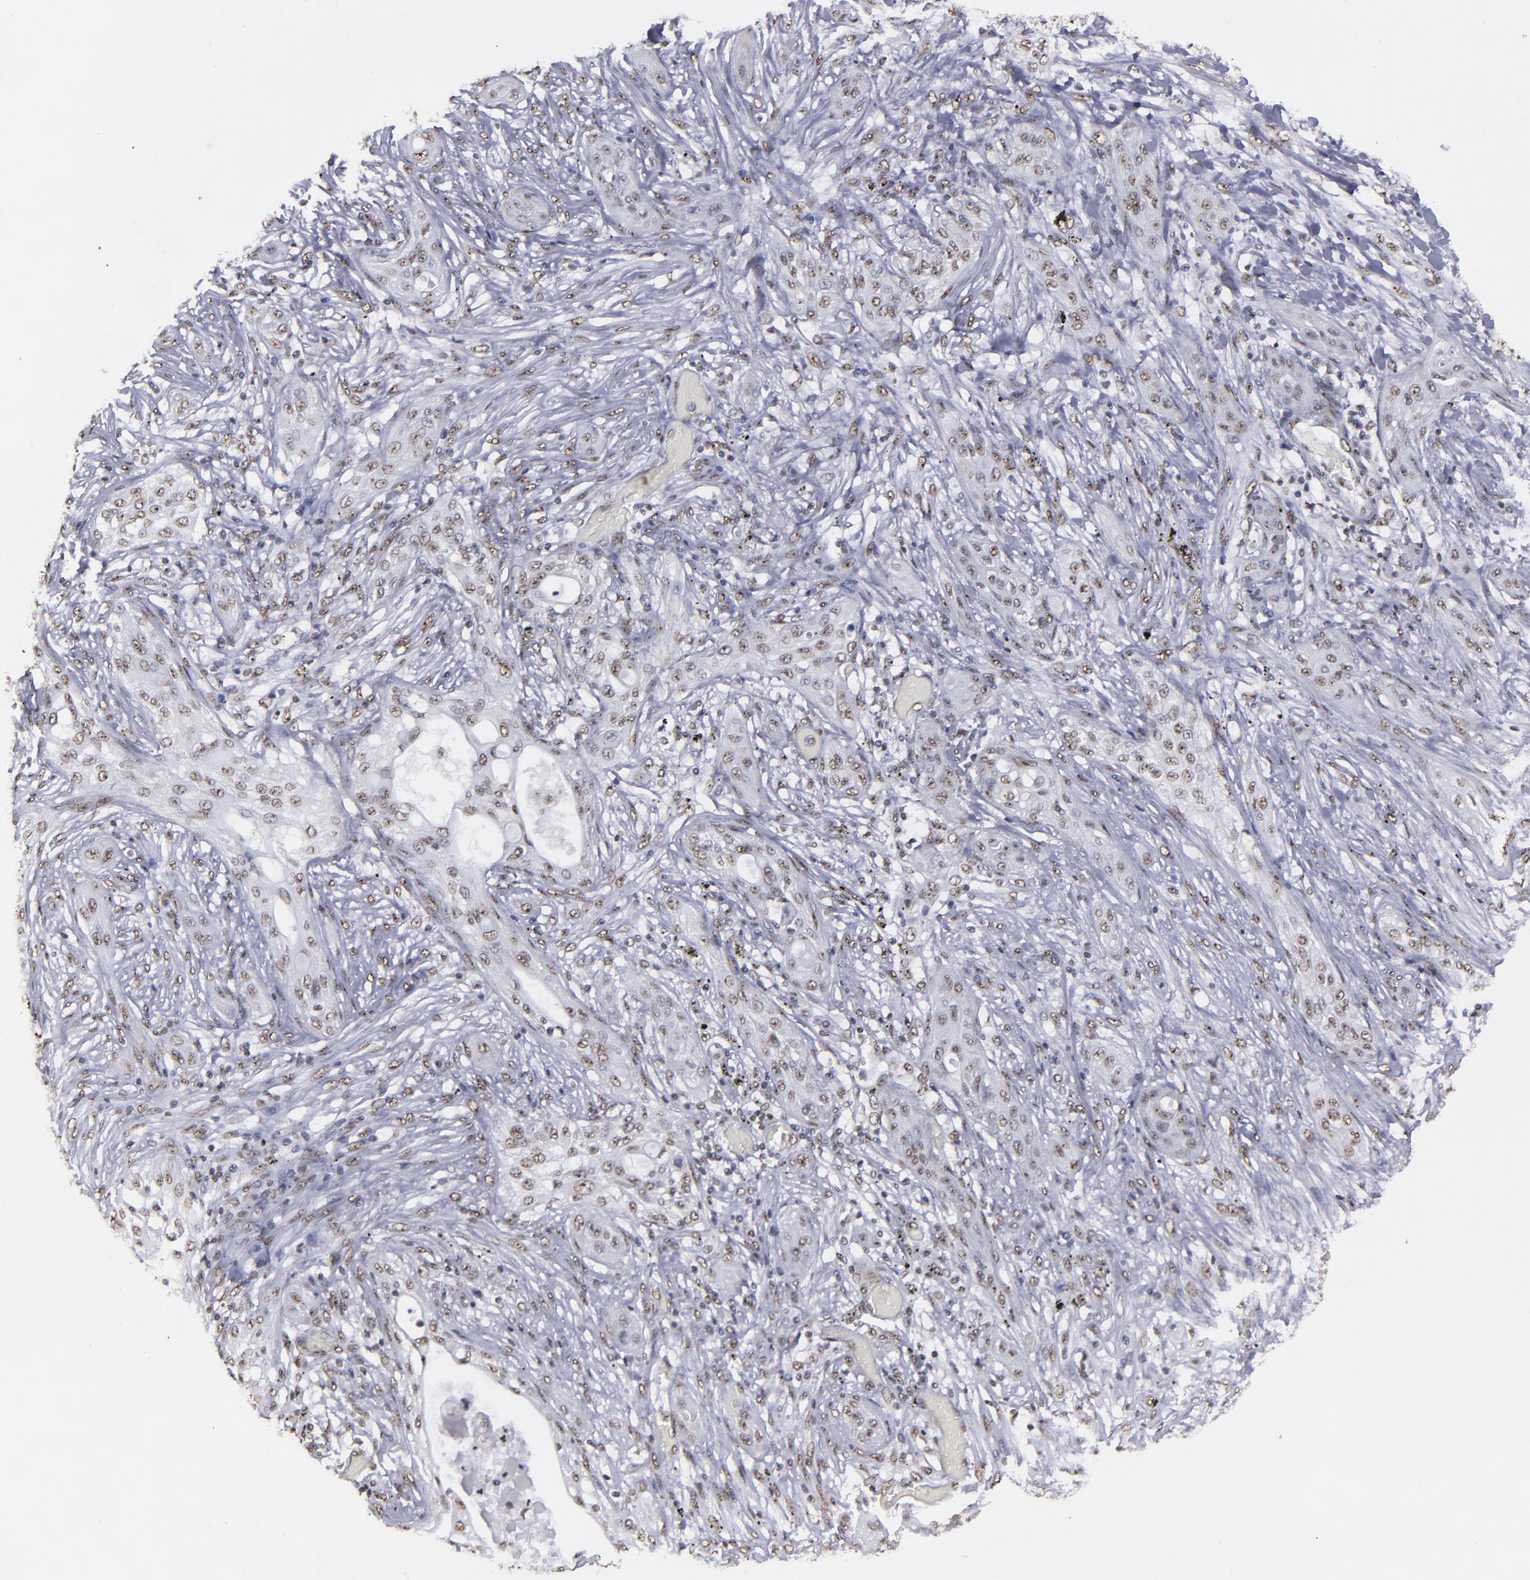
{"staining": {"intensity": "weak", "quantity": "25%-75%", "location": "nuclear"}, "tissue": "lung cancer", "cell_type": "Tumor cells", "image_type": "cancer", "snomed": [{"axis": "morphology", "description": "Squamous cell carcinoma, NOS"}, {"axis": "topography", "description": "Lung"}], "caption": "Human lung cancer (squamous cell carcinoma) stained with a brown dye displays weak nuclear positive staining in about 25%-75% of tumor cells.", "gene": "HNRNPA2B1", "patient": {"sex": "female", "age": 47}}